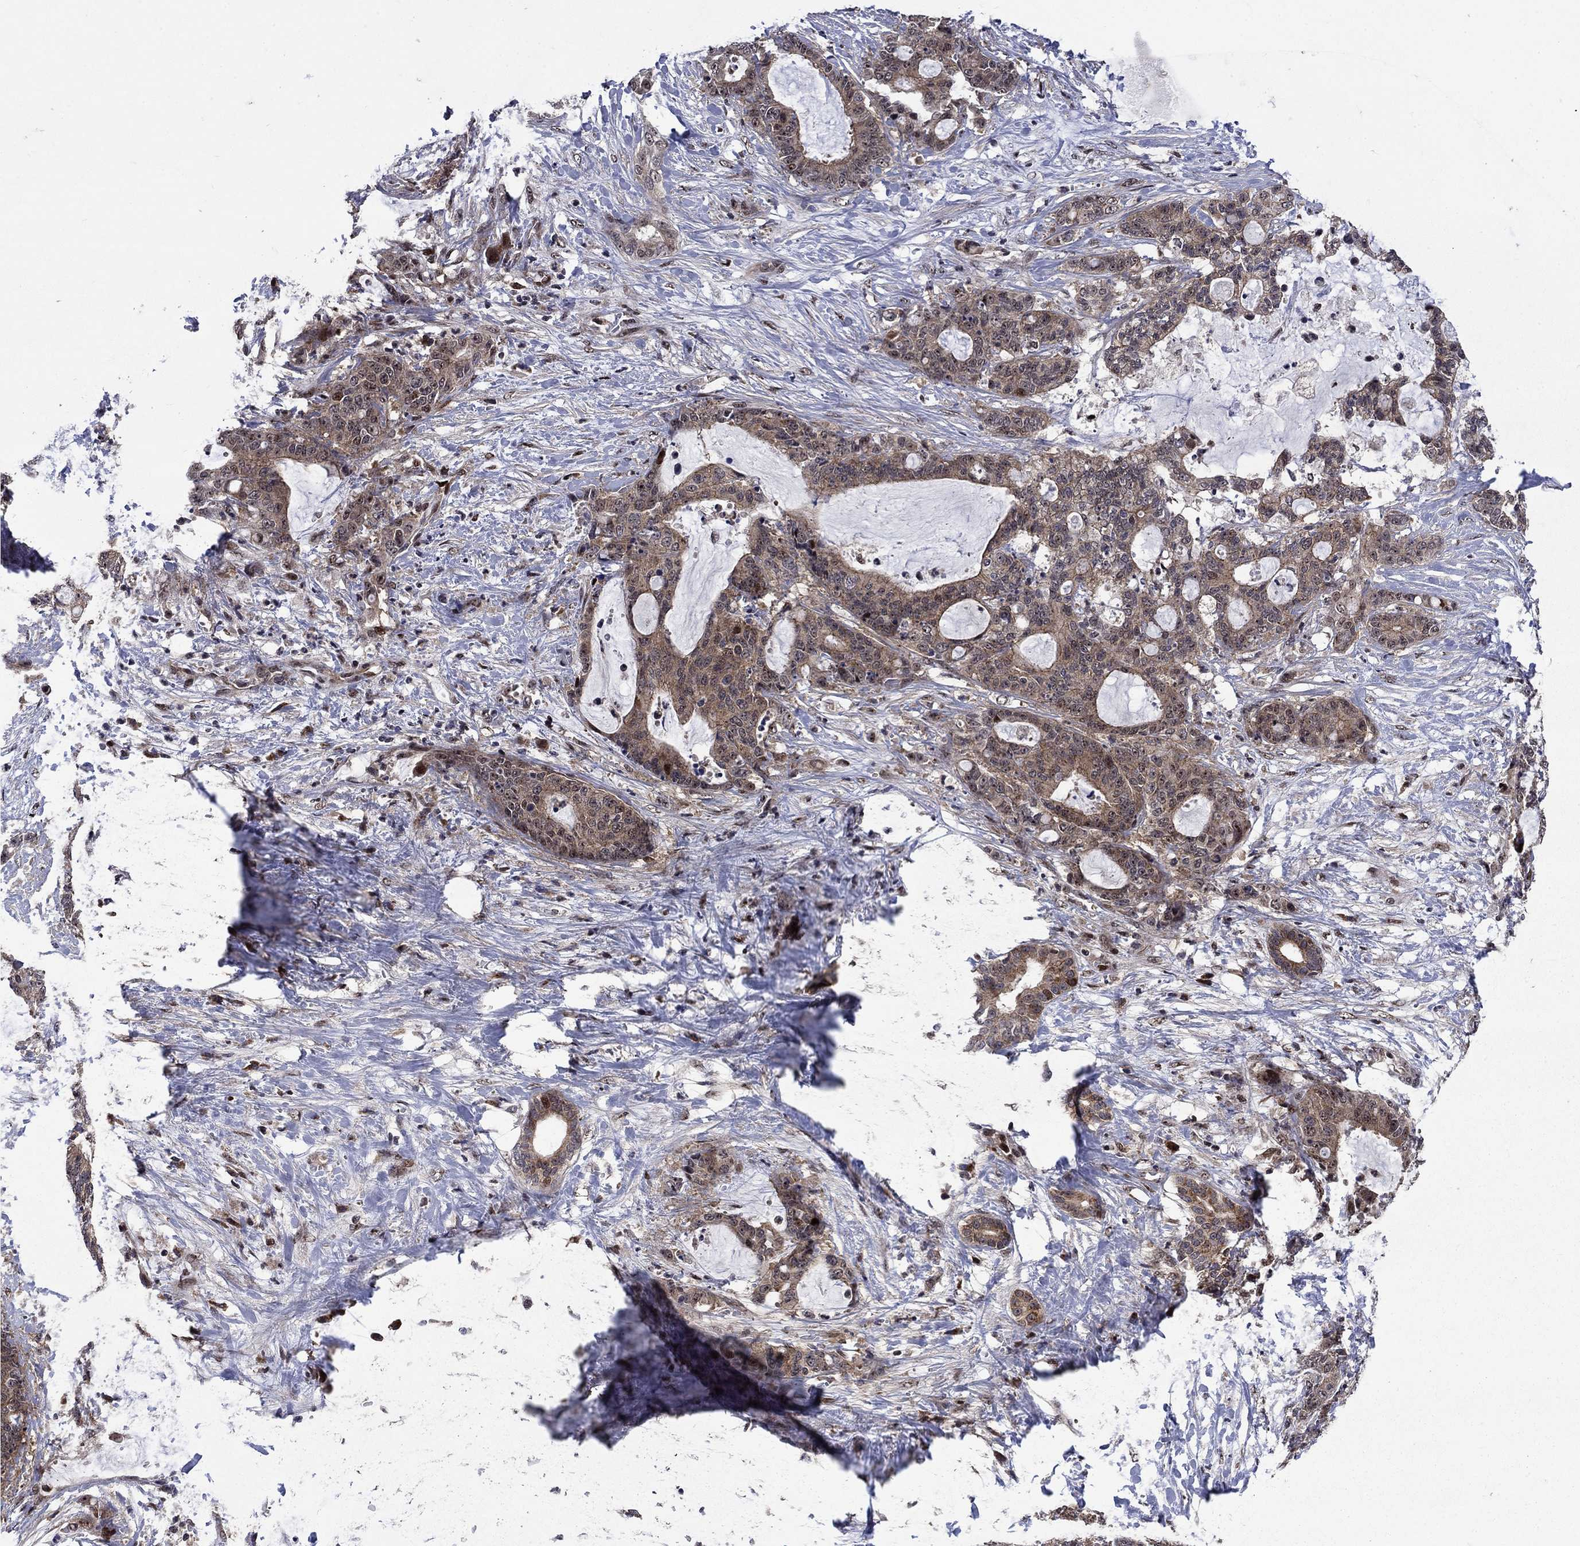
{"staining": {"intensity": "weak", "quantity": ">75%", "location": "cytoplasmic/membranous"}, "tissue": "liver cancer", "cell_type": "Tumor cells", "image_type": "cancer", "snomed": [{"axis": "morphology", "description": "Cholangiocarcinoma"}, {"axis": "topography", "description": "Liver"}], "caption": "Immunohistochemistry staining of liver cancer, which shows low levels of weak cytoplasmic/membranous expression in about >75% of tumor cells indicating weak cytoplasmic/membranous protein expression. The staining was performed using DAB (brown) for protein detection and nuclei were counterstained in hematoxylin (blue).", "gene": "AGTPBP1", "patient": {"sex": "female", "age": 73}}